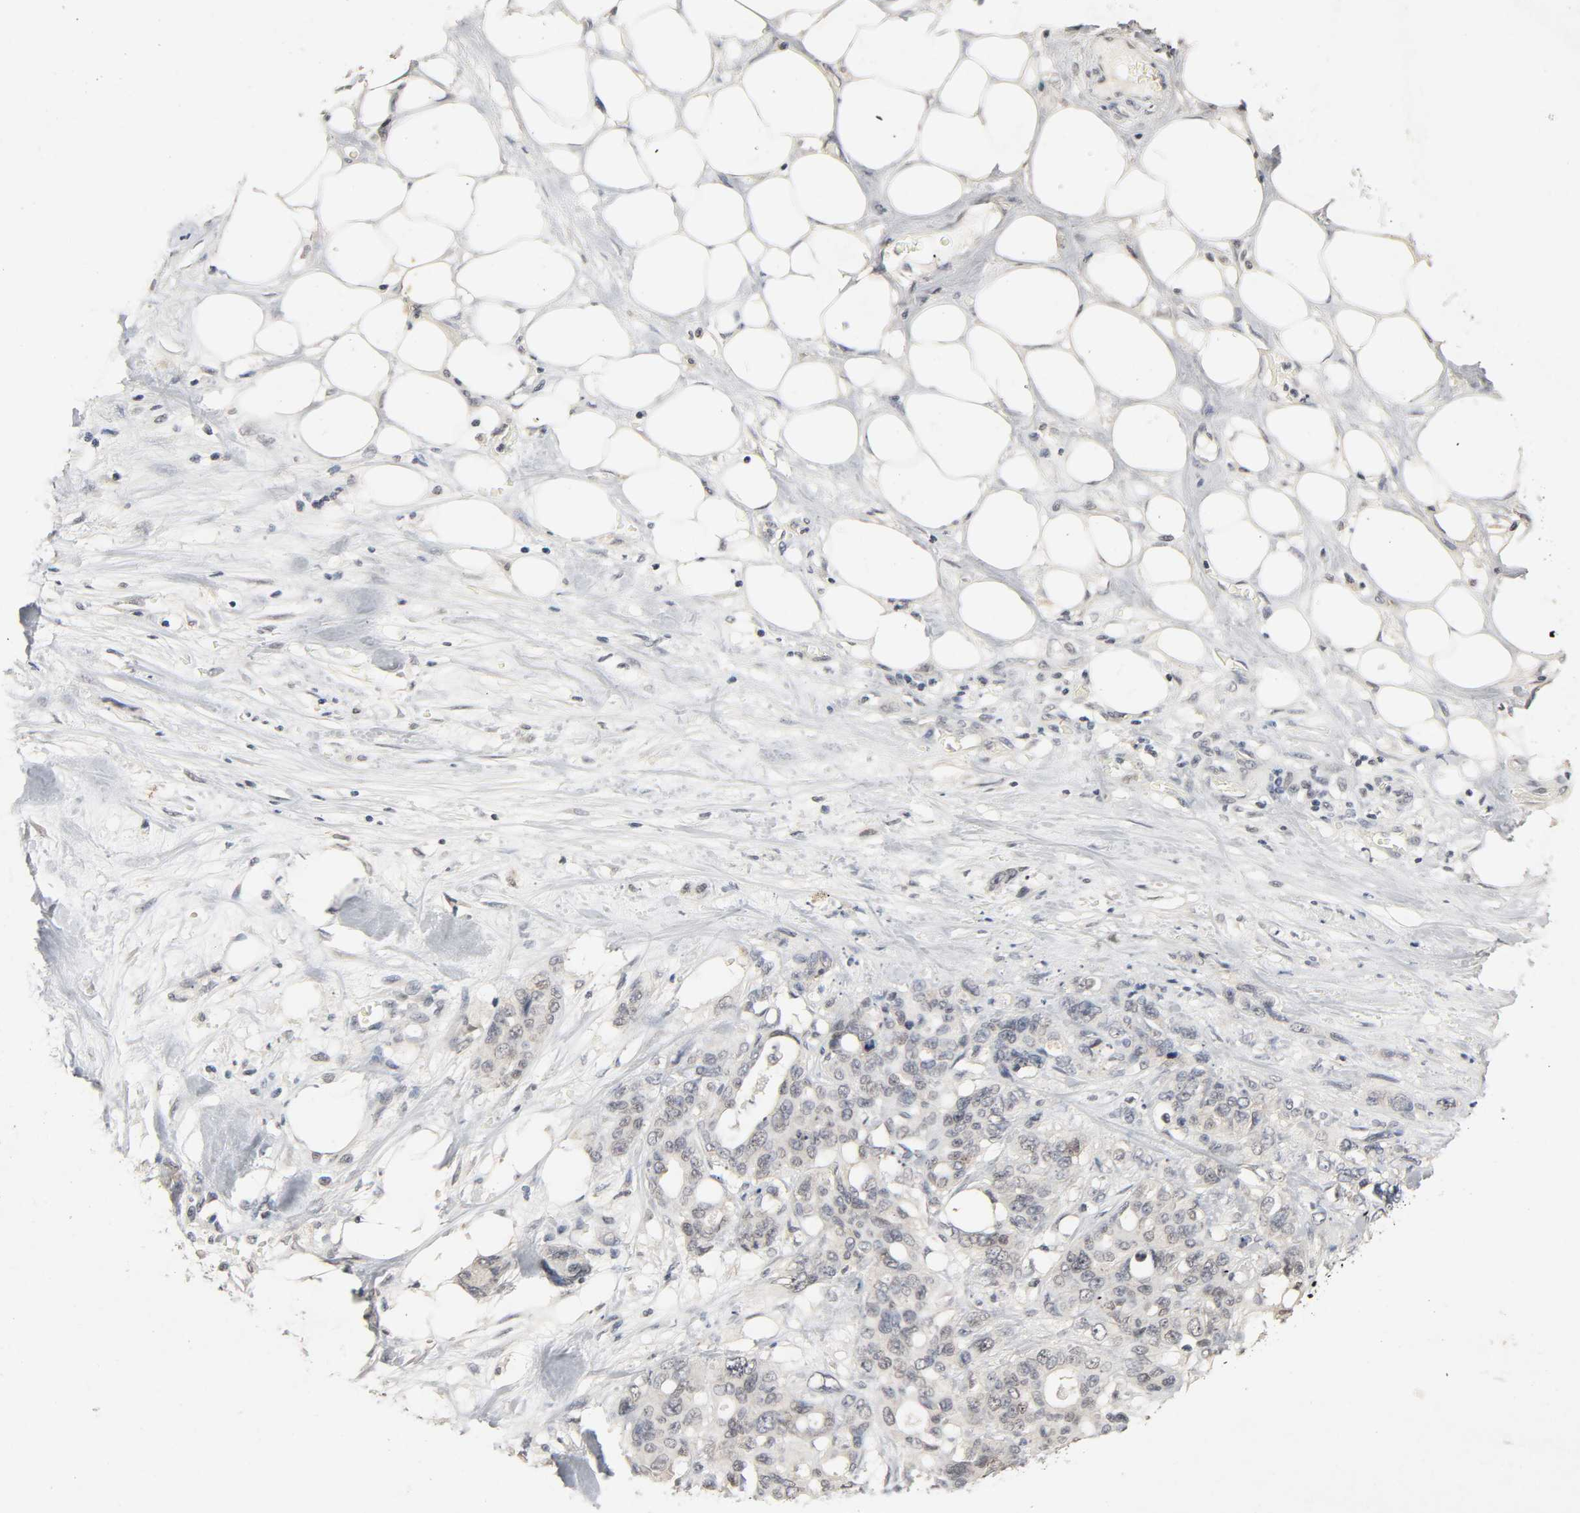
{"staining": {"intensity": "weak", "quantity": "<25%", "location": "nuclear"}, "tissue": "pancreatic cancer", "cell_type": "Tumor cells", "image_type": "cancer", "snomed": [{"axis": "morphology", "description": "Adenocarcinoma, NOS"}, {"axis": "topography", "description": "Pancreas"}], "caption": "An image of human pancreatic cancer is negative for staining in tumor cells.", "gene": "MAPKAPK5", "patient": {"sex": "male", "age": 46}}